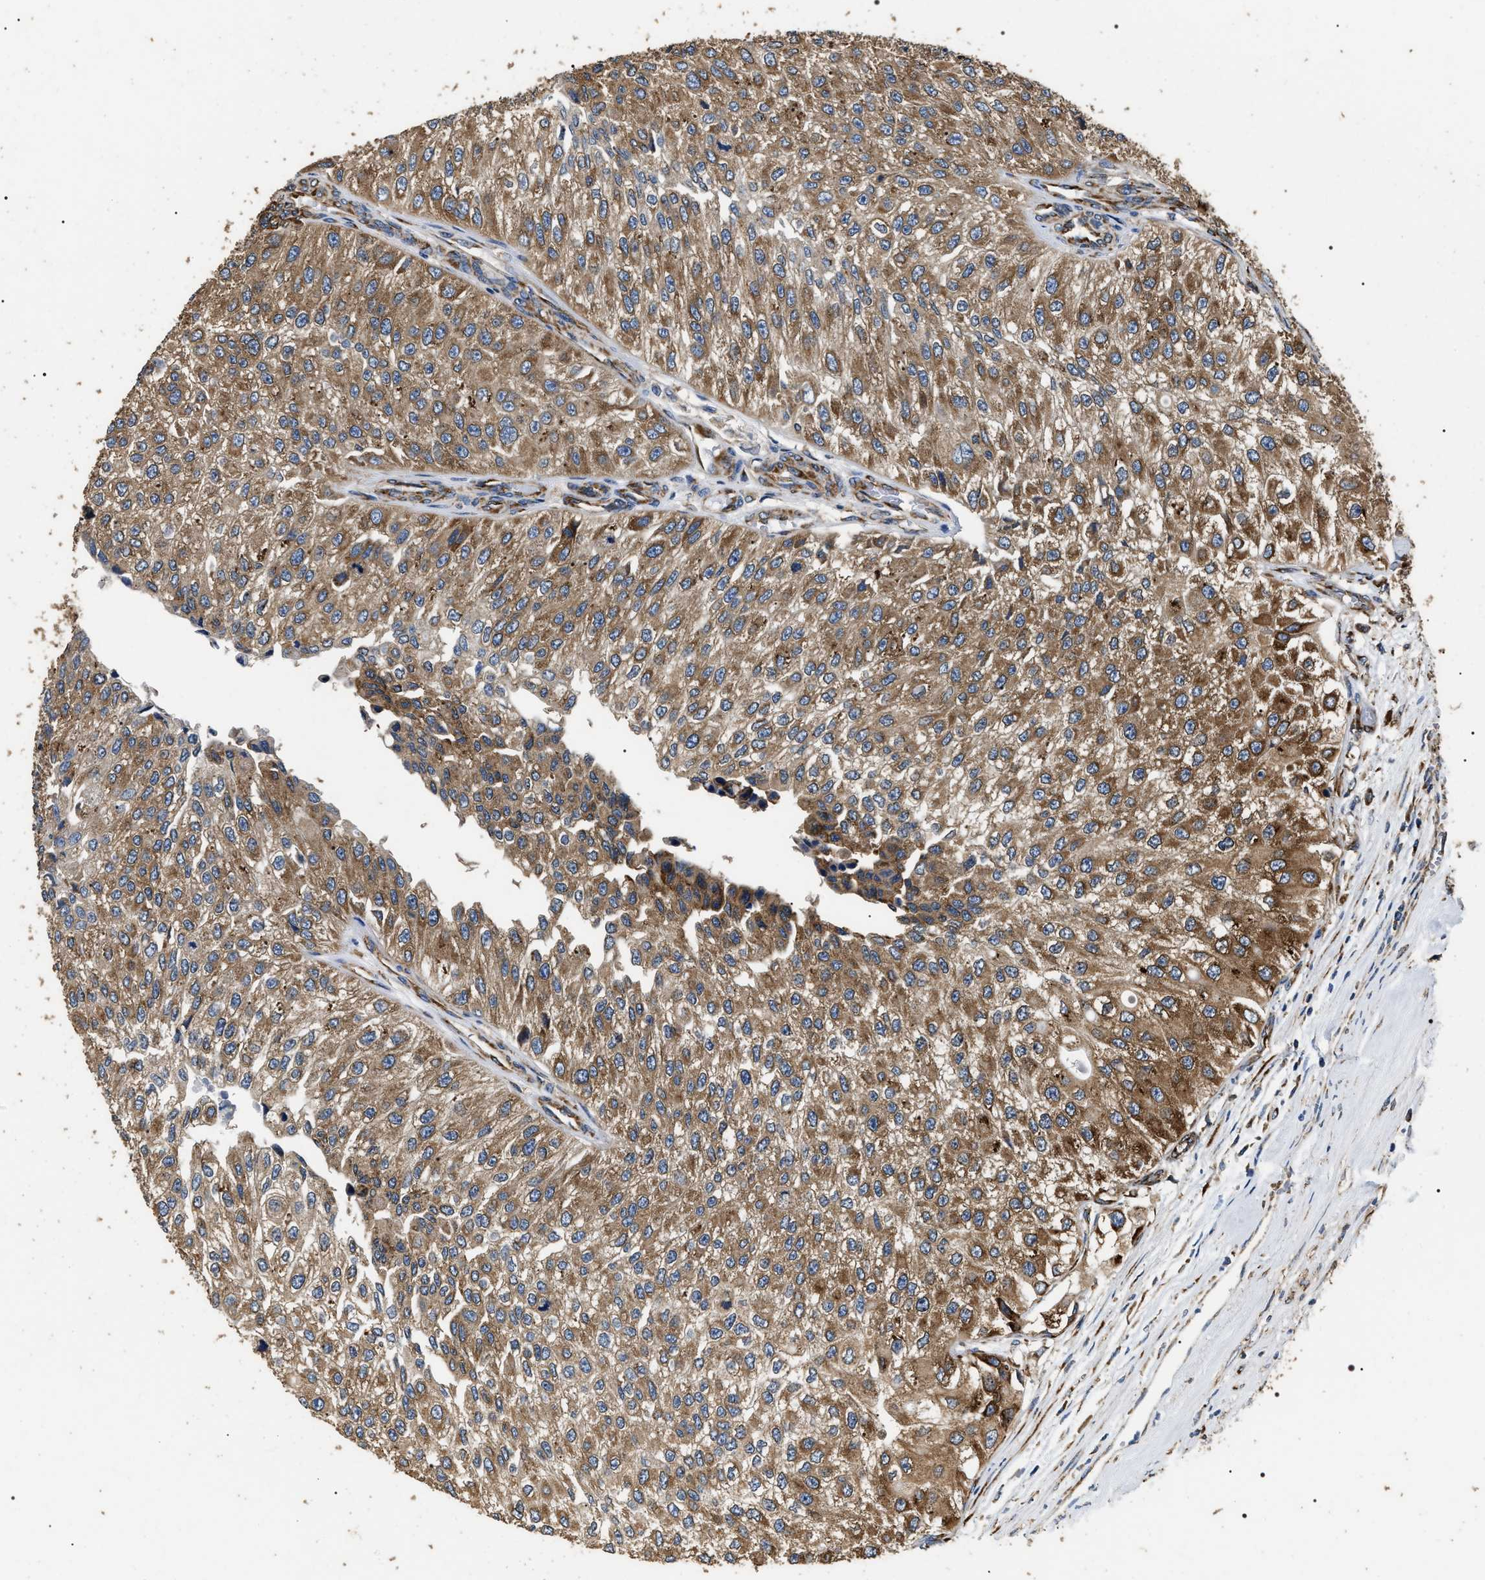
{"staining": {"intensity": "moderate", "quantity": ">75%", "location": "cytoplasmic/membranous"}, "tissue": "urothelial cancer", "cell_type": "Tumor cells", "image_type": "cancer", "snomed": [{"axis": "morphology", "description": "Urothelial carcinoma, High grade"}, {"axis": "topography", "description": "Kidney"}, {"axis": "topography", "description": "Urinary bladder"}], "caption": "The image displays immunohistochemical staining of urothelial carcinoma (high-grade). There is moderate cytoplasmic/membranous positivity is present in about >75% of tumor cells.", "gene": "KTN1", "patient": {"sex": "male", "age": 77}}